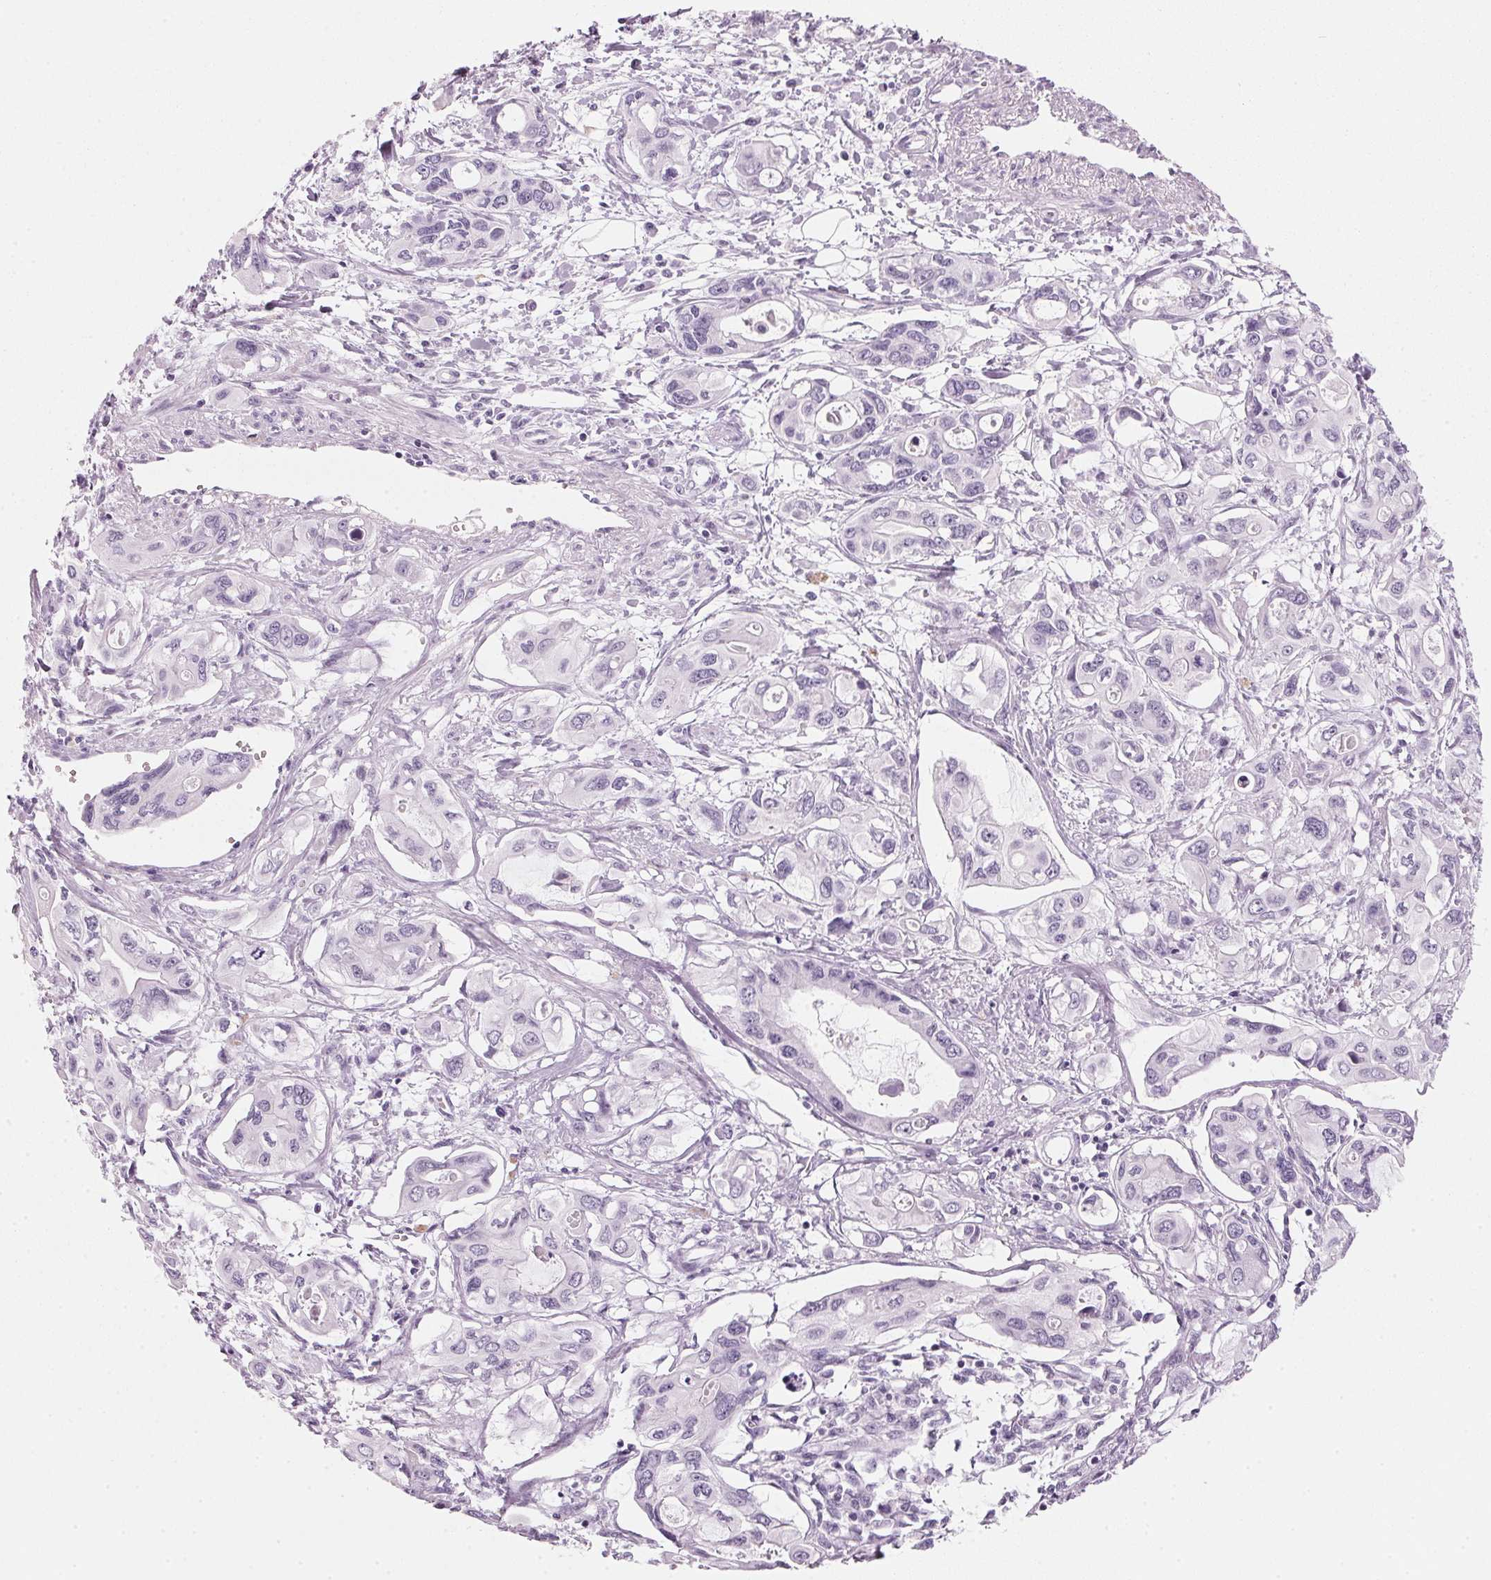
{"staining": {"intensity": "negative", "quantity": "none", "location": "none"}, "tissue": "pancreatic cancer", "cell_type": "Tumor cells", "image_type": "cancer", "snomed": [{"axis": "morphology", "description": "Adenocarcinoma, NOS"}, {"axis": "topography", "description": "Pancreas"}], "caption": "Immunohistochemistry (IHC) photomicrograph of neoplastic tissue: human adenocarcinoma (pancreatic) stained with DAB (3,3'-diaminobenzidine) displays no significant protein staining in tumor cells.", "gene": "DNTTIP2", "patient": {"sex": "male", "age": 60}}